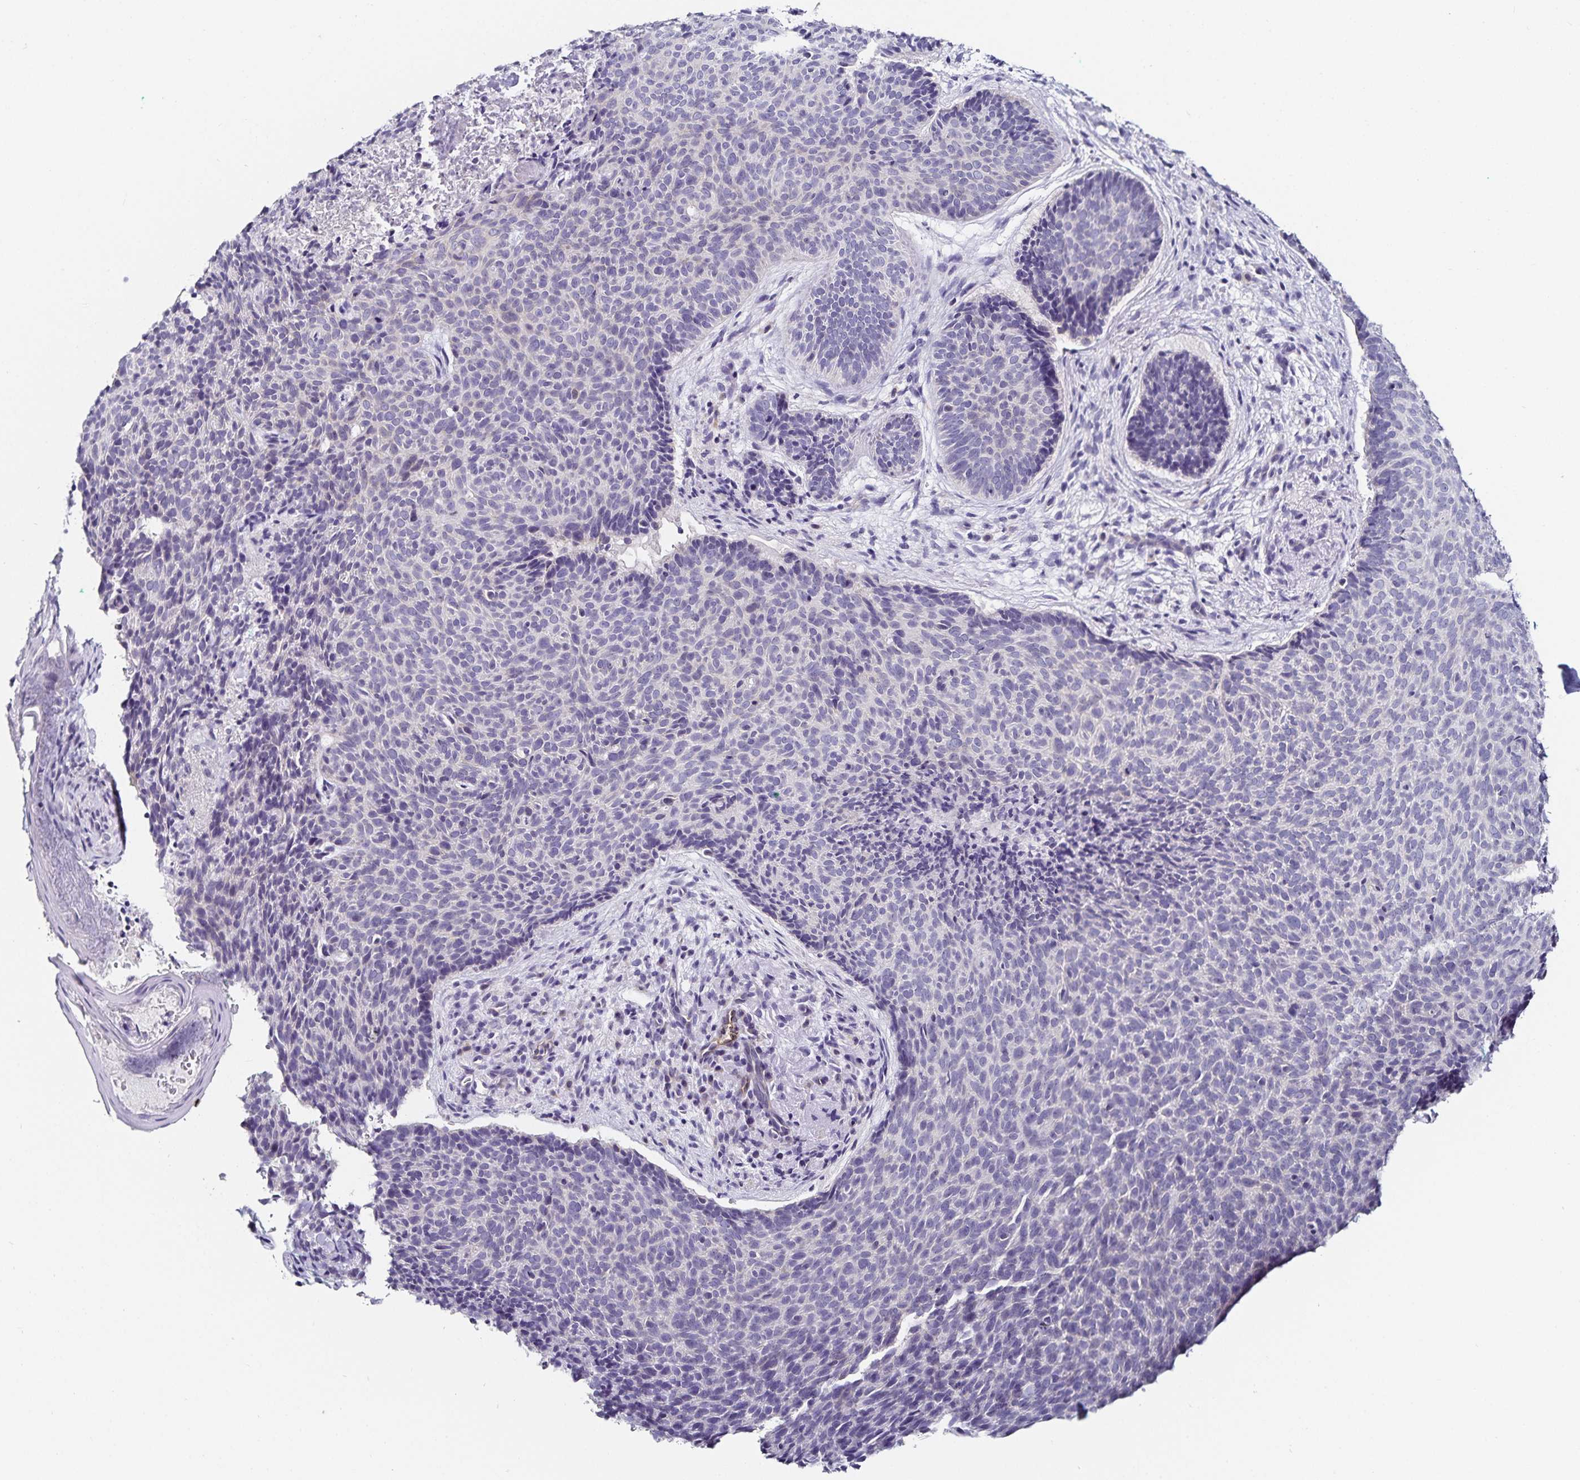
{"staining": {"intensity": "negative", "quantity": "none", "location": "none"}, "tissue": "skin cancer", "cell_type": "Tumor cells", "image_type": "cancer", "snomed": [{"axis": "morphology", "description": "Basal cell carcinoma"}, {"axis": "topography", "description": "Skin"}, {"axis": "topography", "description": "Skin of head"}], "caption": "This is an immunohistochemistry (IHC) micrograph of human basal cell carcinoma (skin). There is no expression in tumor cells.", "gene": "TSPAN7", "patient": {"sex": "female", "age": 92}}